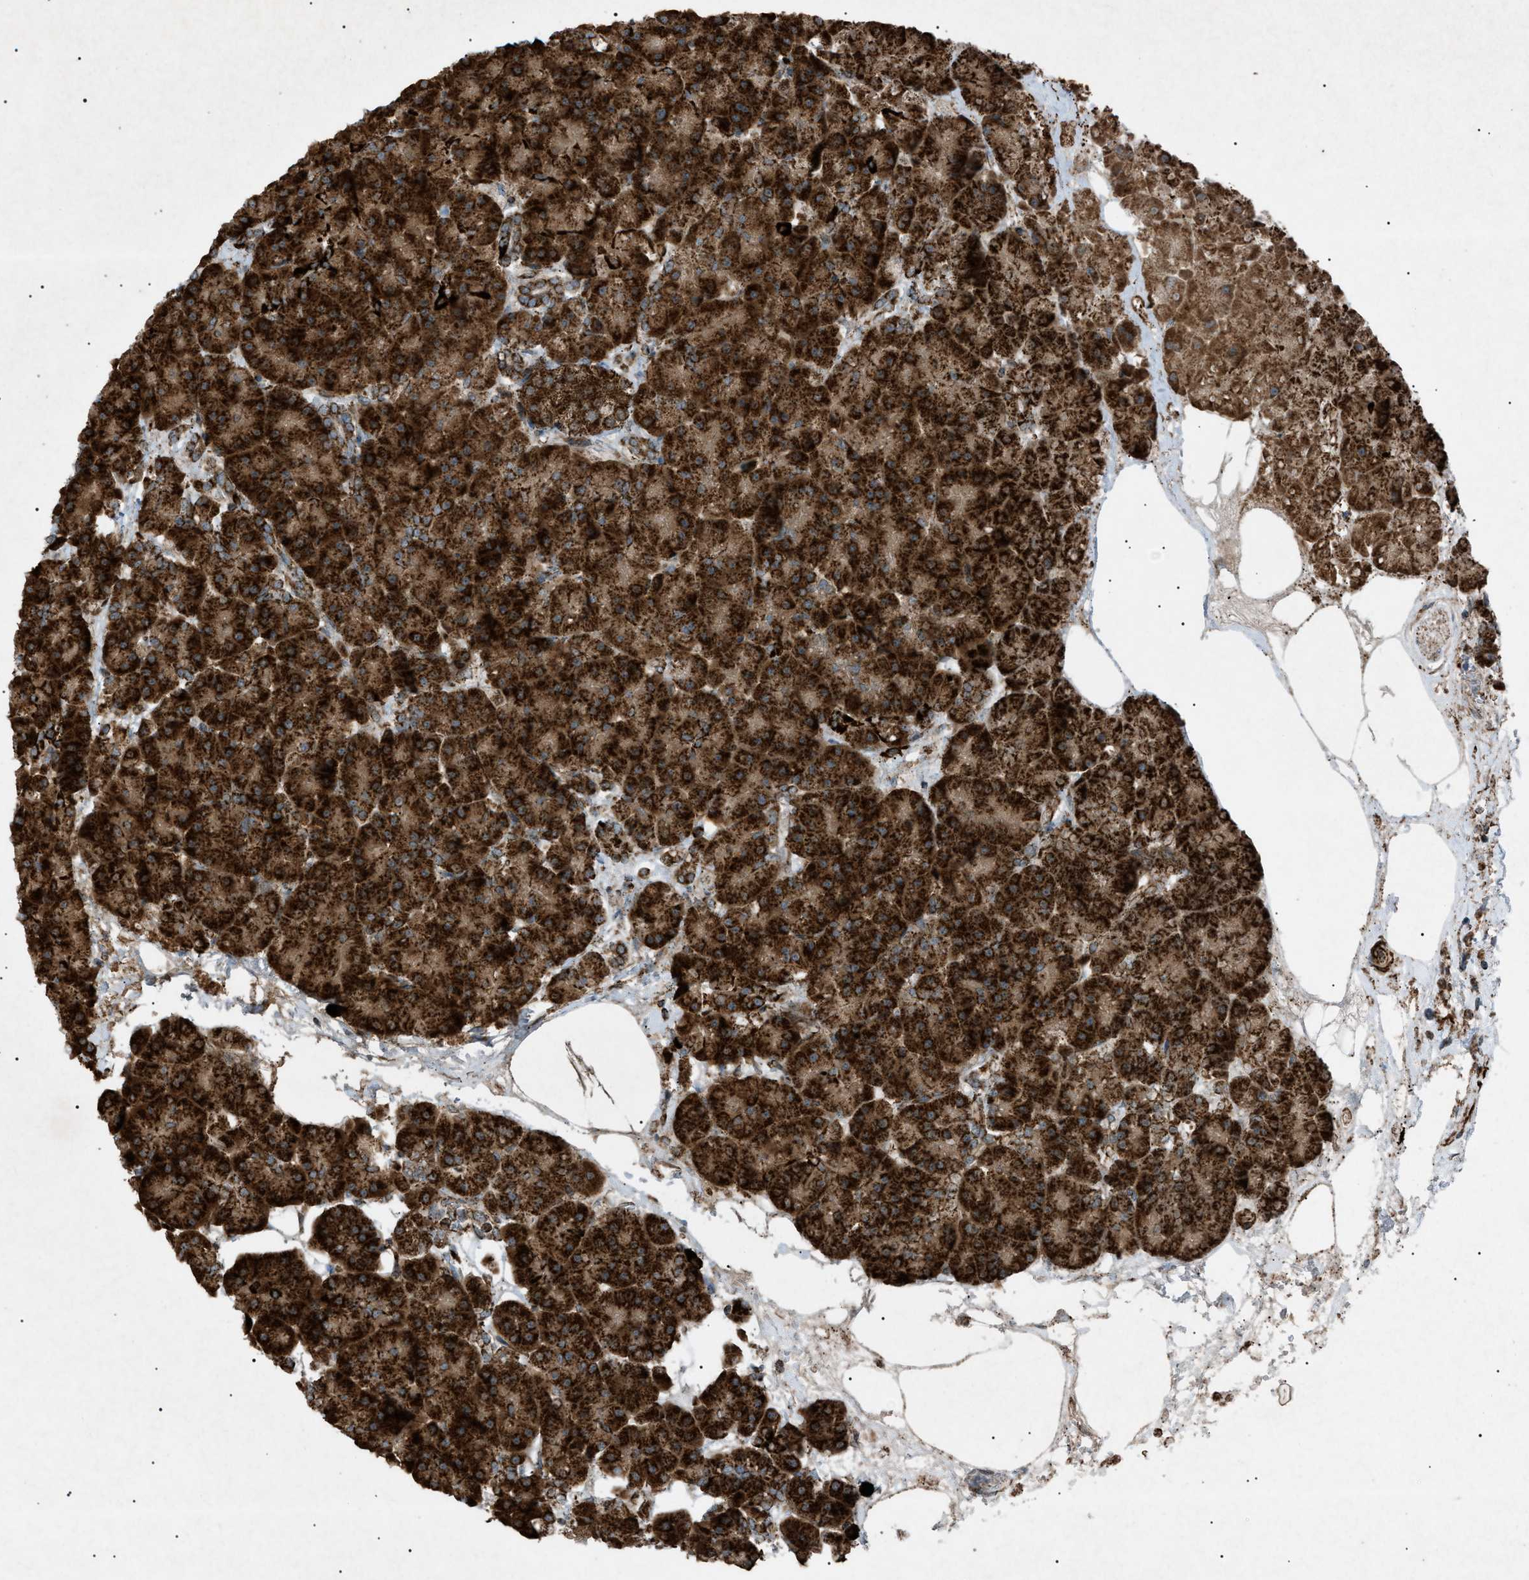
{"staining": {"intensity": "strong", "quantity": ">75%", "location": "cytoplasmic/membranous"}, "tissue": "pancreas", "cell_type": "Exocrine glandular cells", "image_type": "normal", "snomed": [{"axis": "morphology", "description": "Normal tissue, NOS"}, {"axis": "topography", "description": "Pancreas"}], "caption": "Immunohistochemistry (DAB (3,3'-diaminobenzidine)) staining of benign human pancreas demonstrates strong cytoplasmic/membranous protein staining in approximately >75% of exocrine glandular cells.", "gene": "C1GALT1C1", "patient": {"sex": "female", "age": 70}}